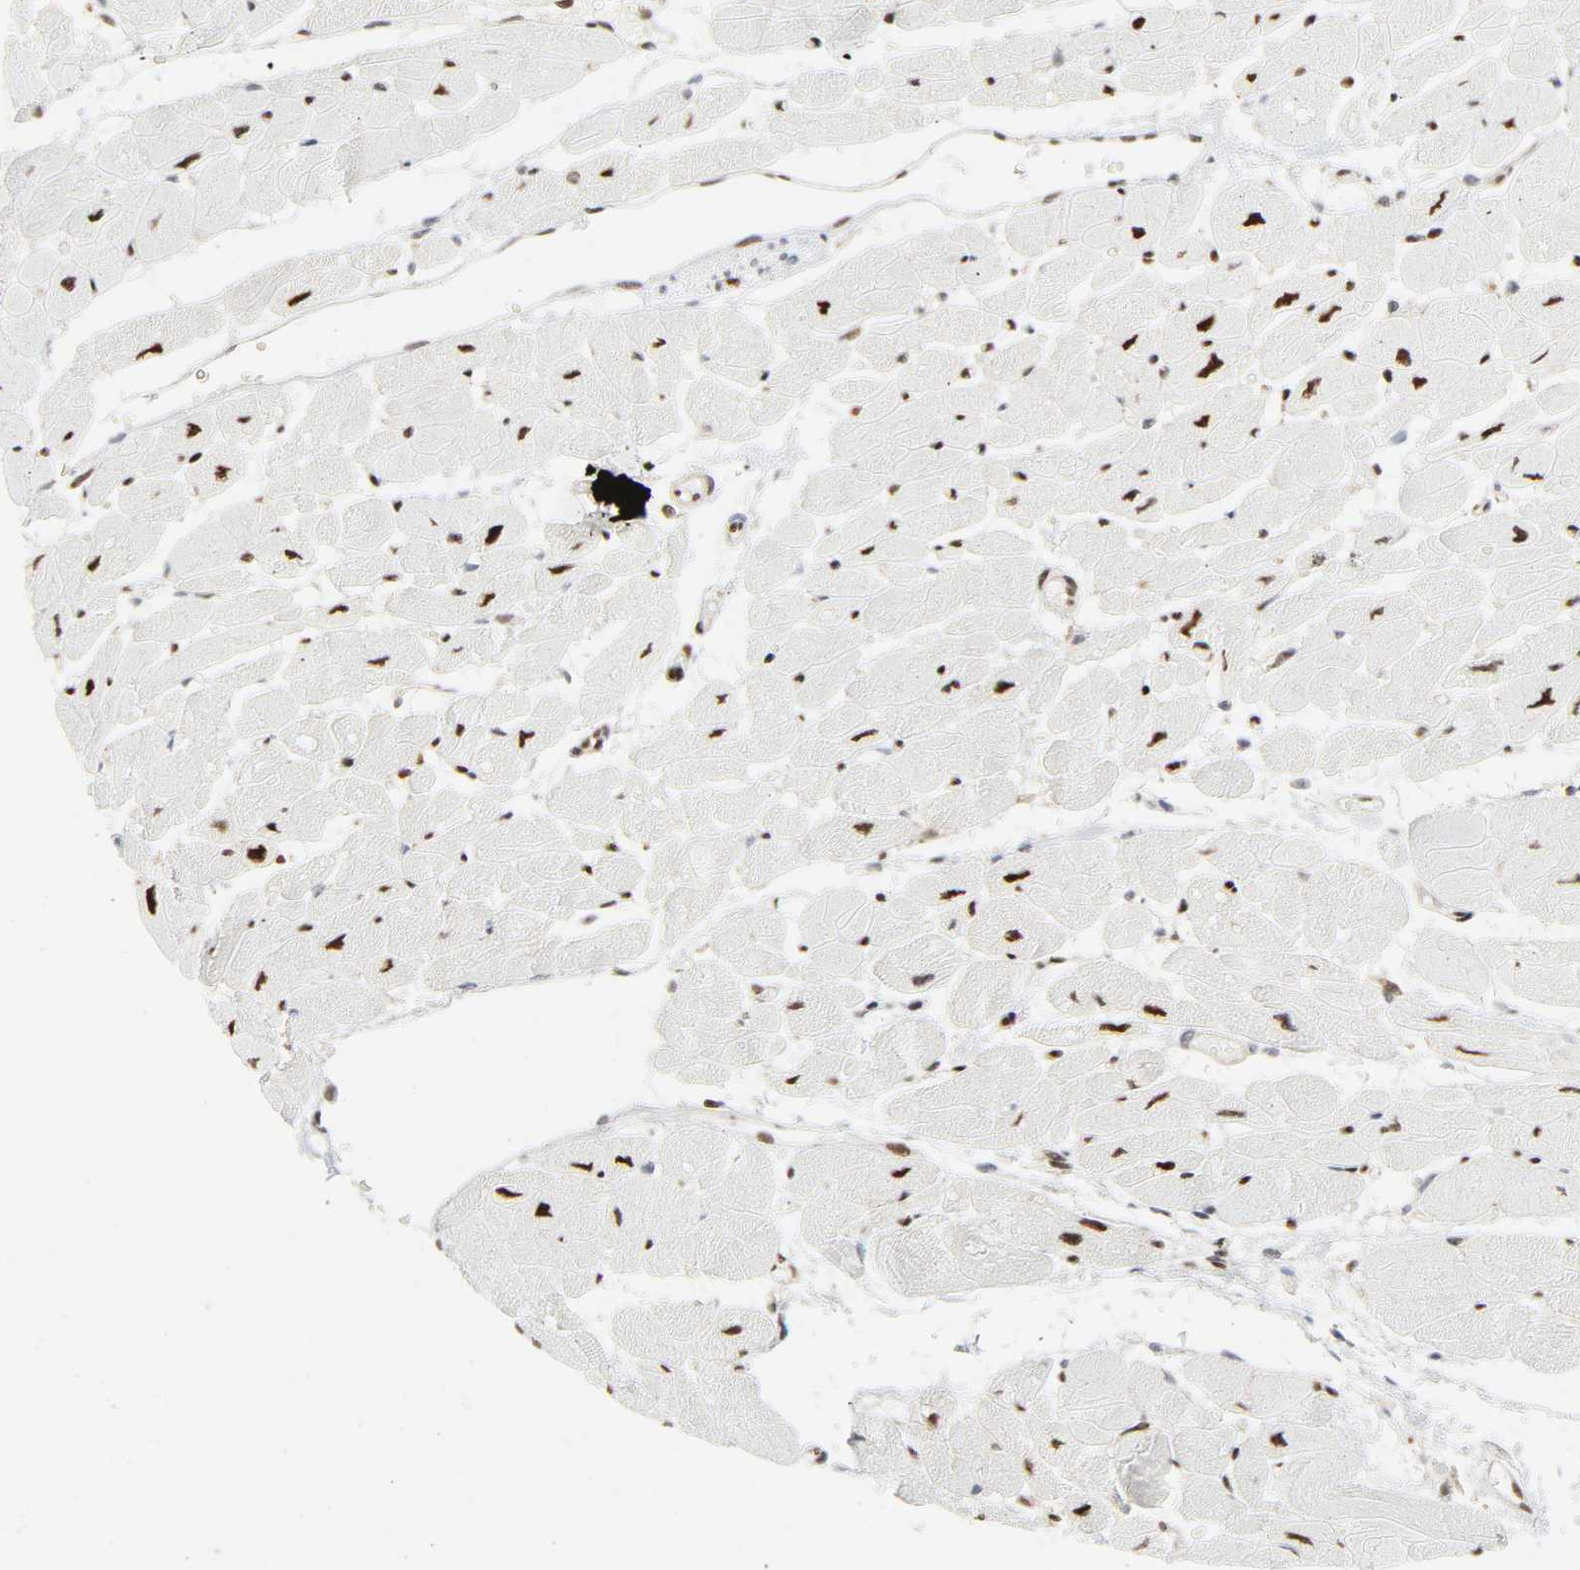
{"staining": {"intensity": "strong", "quantity": ">75%", "location": "nuclear"}, "tissue": "heart muscle", "cell_type": "Cardiomyocytes", "image_type": "normal", "snomed": [{"axis": "morphology", "description": "Normal tissue, NOS"}, {"axis": "topography", "description": "Heart"}], "caption": "IHC micrograph of benign heart muscle stained for a protein (brown), which shows high levels of strong nuclear staining in approximately >75% of cardiomyocytes.", "gene": "WAS", "patient": {"sex": "female", "age": 54}}